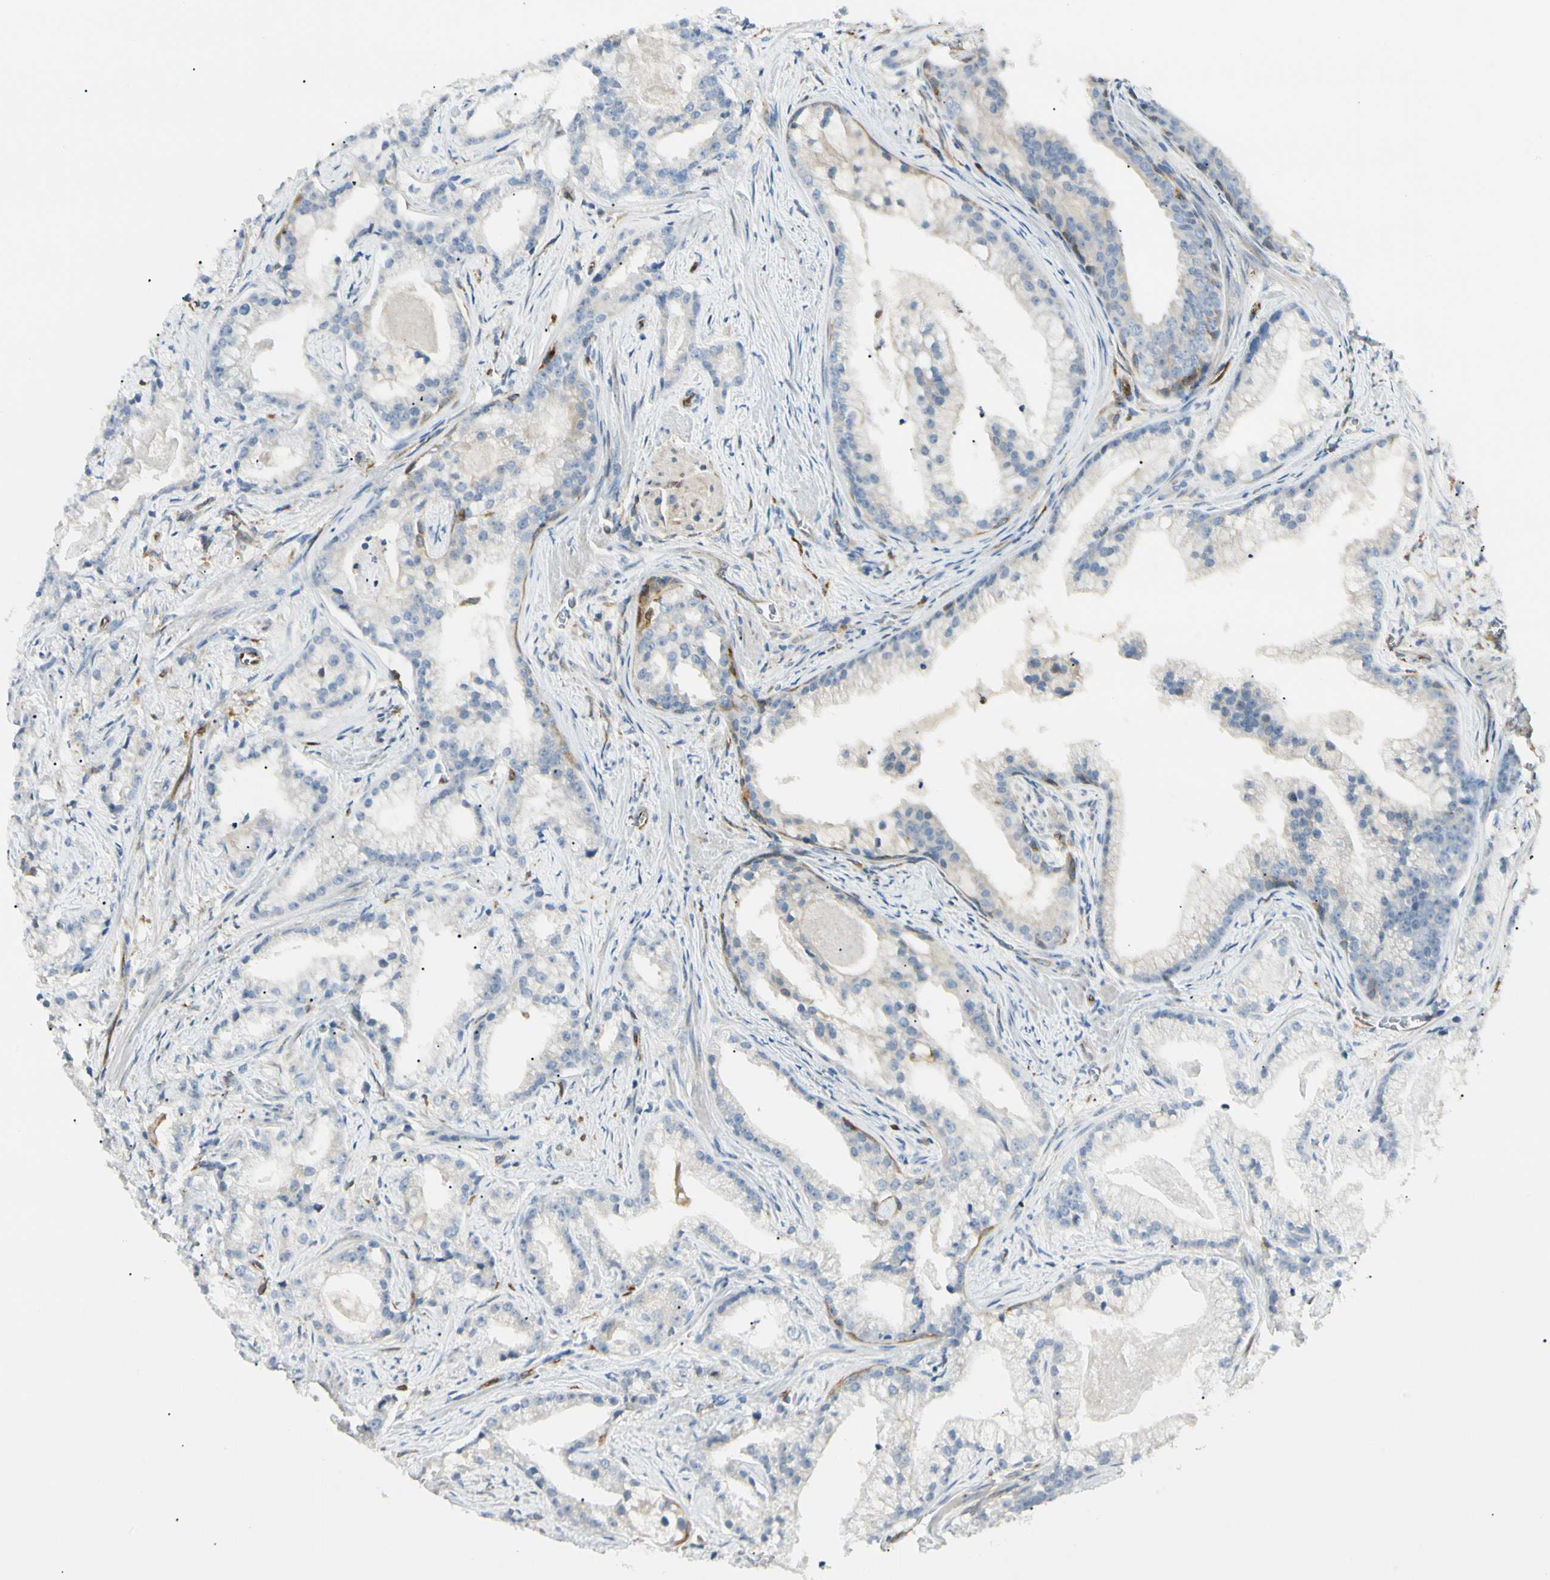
{"staining": {"intensity": "negative", "quantity": "none", "location": "none"}, "tissue": "prostate cancer", "cell_type": "Tumor cells", "image_type": "cancer", "snomed": [{"axis": "morphology", "description": "Adenocarcinoma, Low grade"}, {"axis": "topography", "description": "Prostate"}], "caption": "Tumor cells show no significant positivity in prostate cancer. (DAB (3,3'-diaminobenzidine) IHC with hematoxylin counter stain).", "gene": "LPCAT2", "patient": {"sex": "male", "age": 59}}